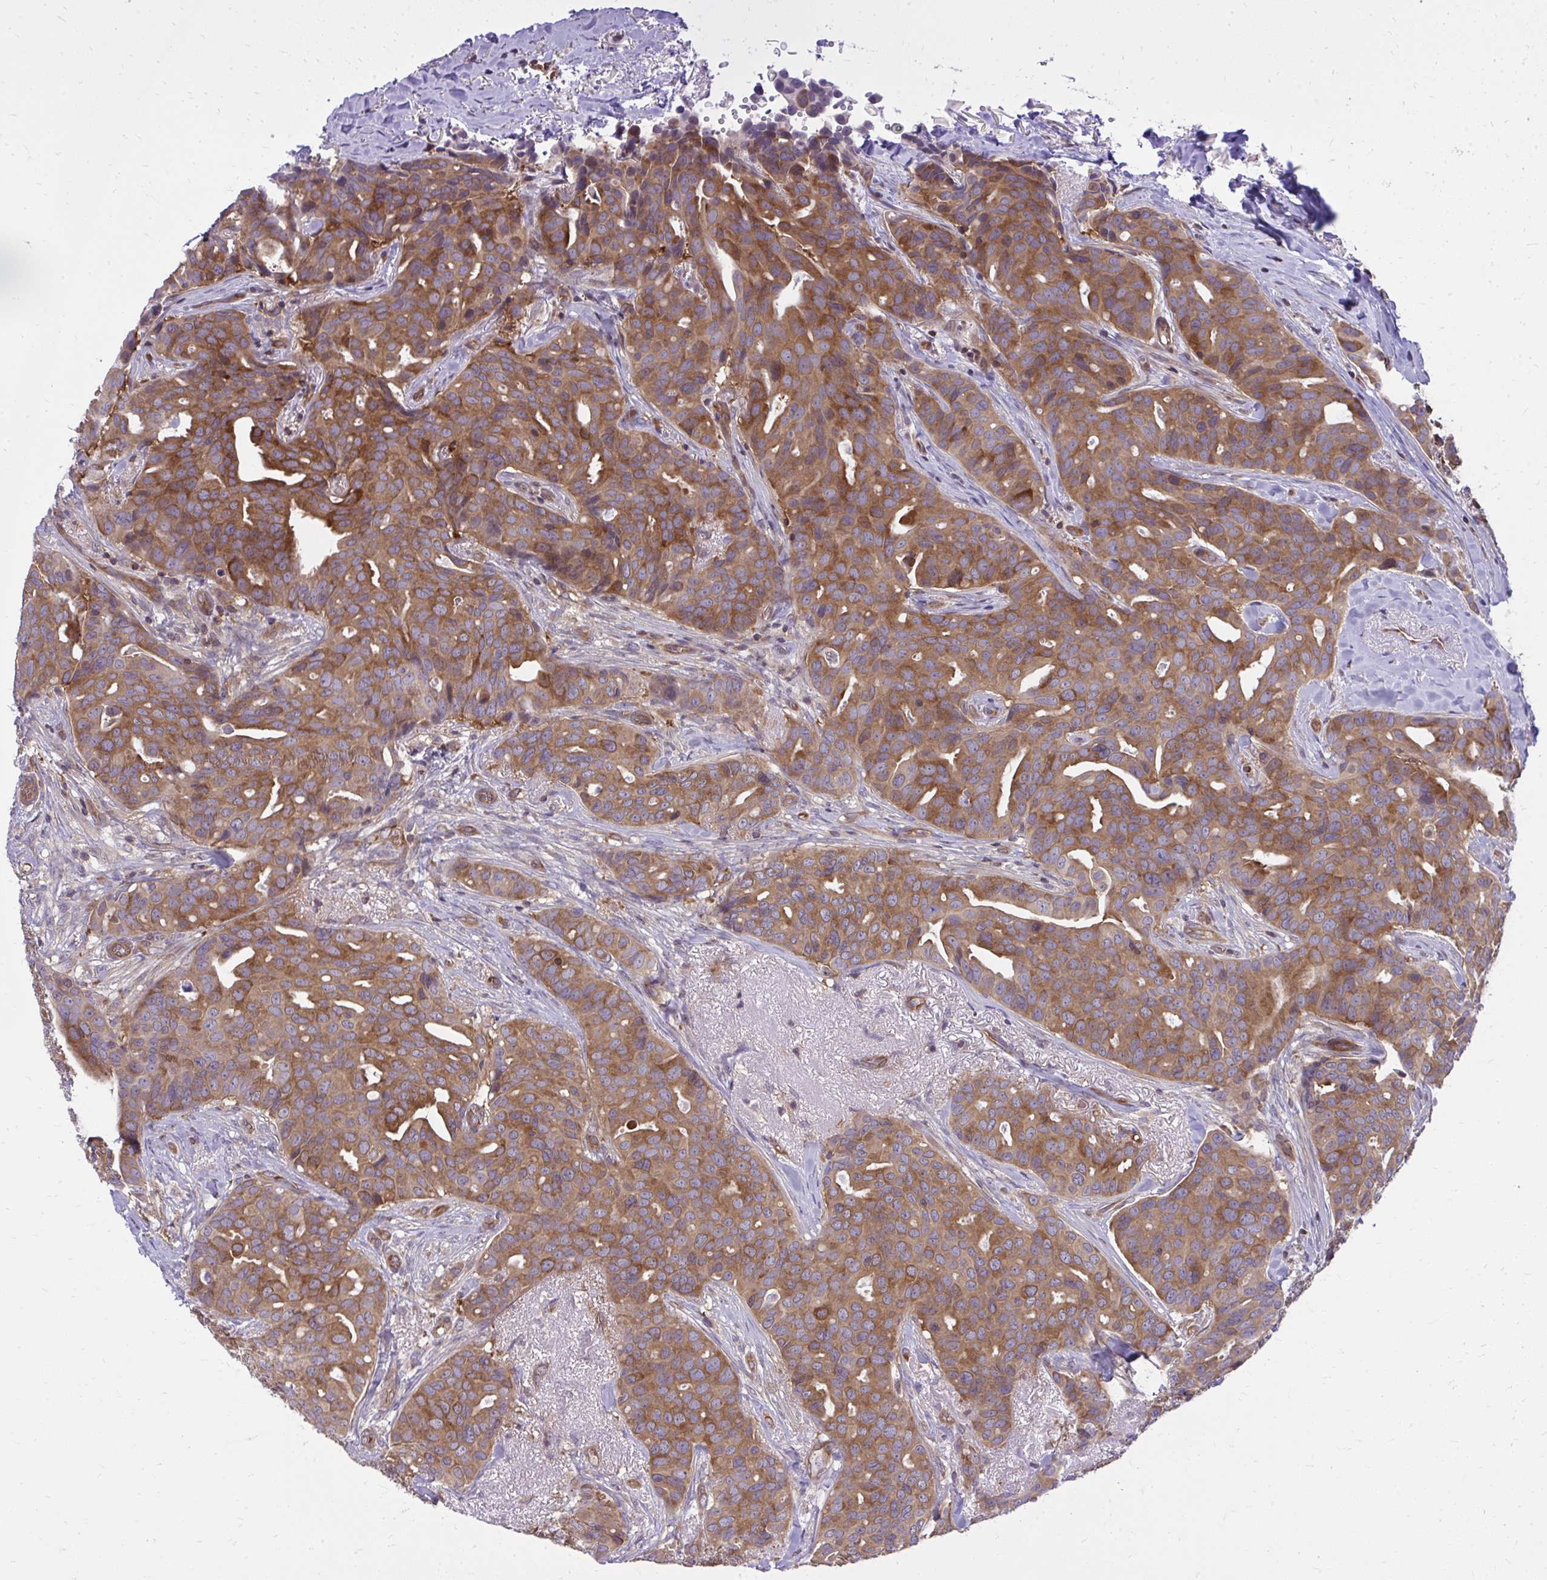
{"staining": {"intensity": "moderate", "quantity": ">75%", "location": "cytoplasmic/membranous"}, "tissue": "breast cancer", "cell_type": "Tumor cells", "image_type": "cancer", "snomed": [{"axis": "morphology", "description": "Duct carcinoma"}, {"axis": "topography", "description": "Breast"}], "caption": "IHC (DAB) staining of human breast invasive ductal carcinoma reveals moderate cytoplasmic/membranous protein staining in approximately >75% of tumor cells. Immunohistochemistry (ihc) stains the protein of interest in brown and the nuclei are stained blue.", "gene": "PPP5C", "patient": {"sex": "female", "age": 54}}